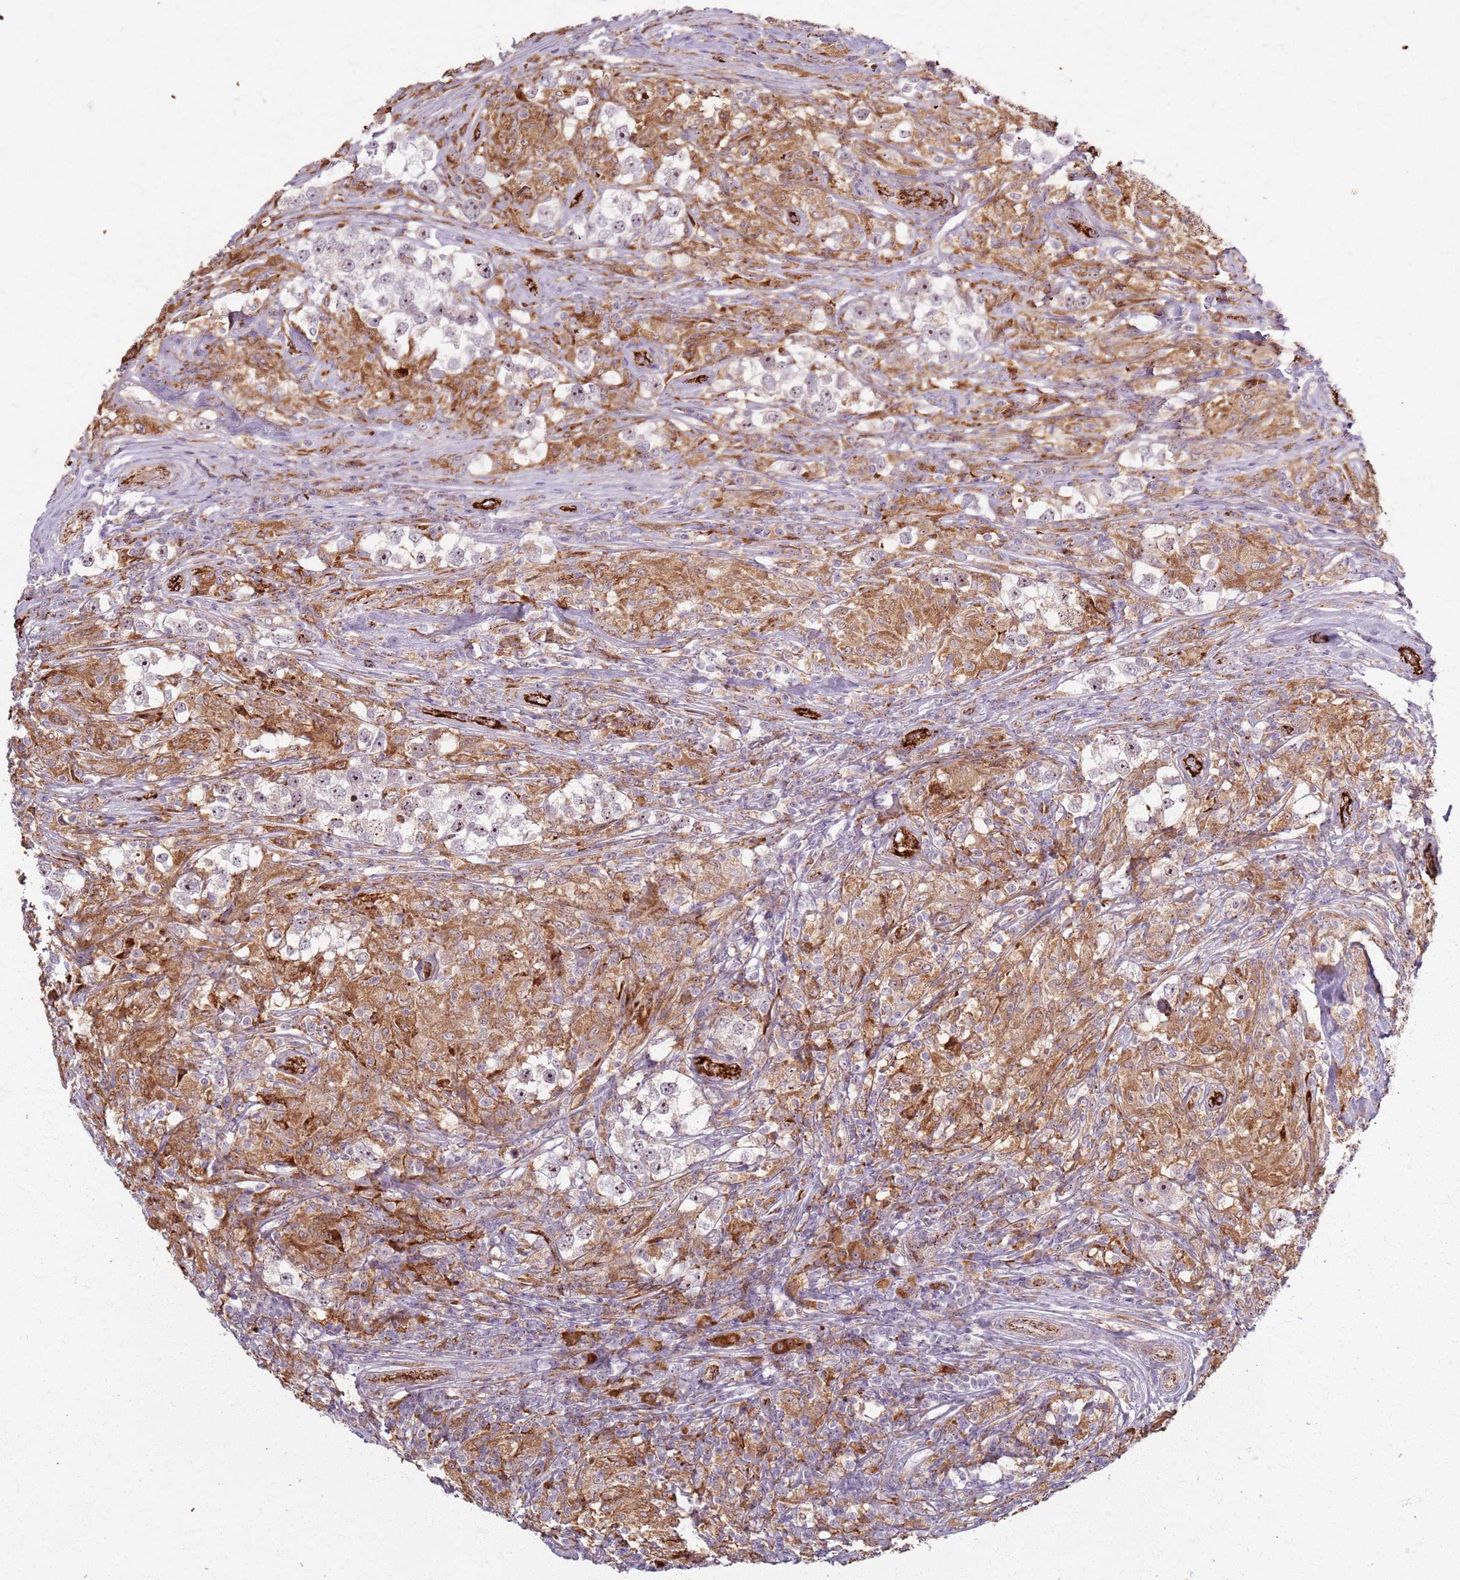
{"staining": {"intensity": "strong", "quantity": "25%-75%", "location": "nuclear"}, "tissue": "testis cancer", "cell_type": "Tumor cells", "image_type": "cancer", "snomed": [{"axis": "morphology", "description": "Seminoma, NOS"}, {"axis": "topography", "description": "Testis"}], "caption": "Protein expression analysis of testis cancer (seminoma) displays strong nuclear positivity in about 25%-75% of tumor cells. (brown staining indicates protein expression, while blue staining denotes nuclei).", "gene": "KRI1", "patient": {"sex": "male", "age": 46}}